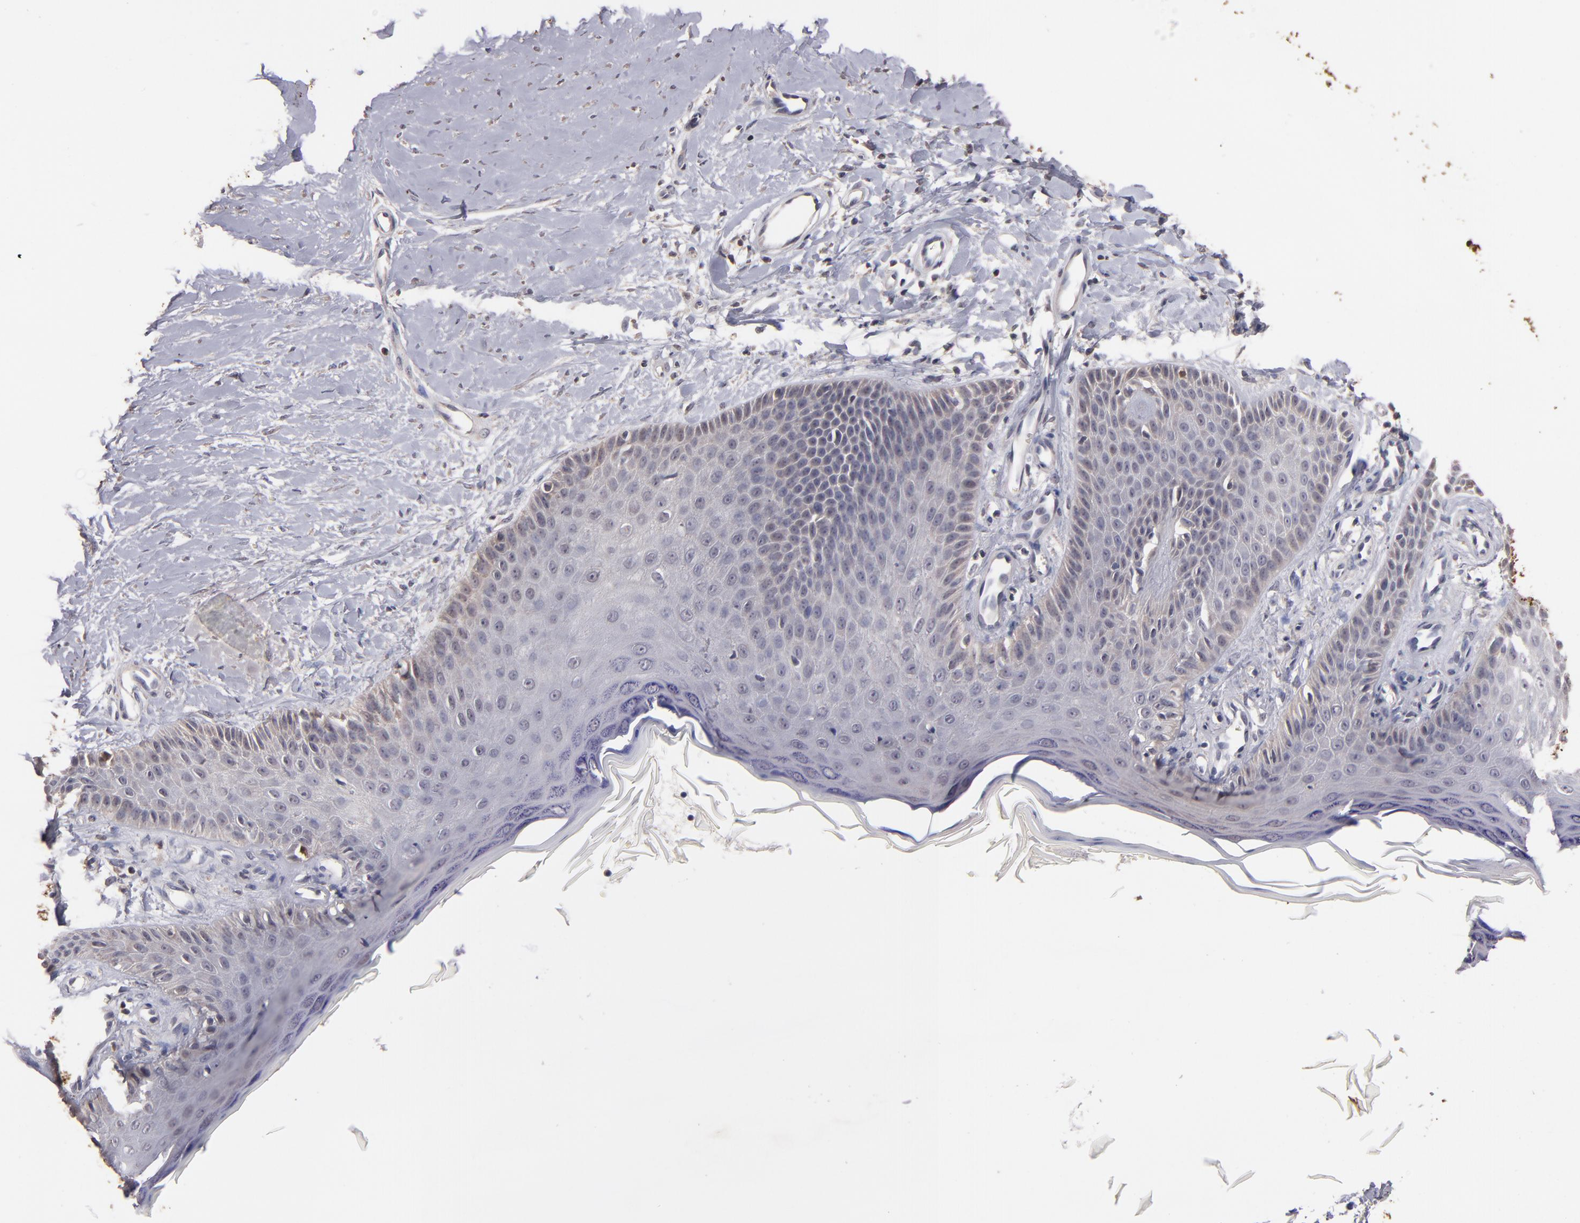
{"staining": {"intensity": "negative", "quantity": "none", "location": "none"}, "tissue": "skin cancer", "cell_type": "Tumor cells", "image_type": "cancer", "snomed": [{"axis": "morphology", "description": "Squamous cell carcinoma, NOS"}, {"axis": "topography", "description": "Skin"}], "caption": "Tumor cells are negative for protein expression in human skin cancer.", "gene": "S100A1", "patient": {"sex": "female", "age": 40}}